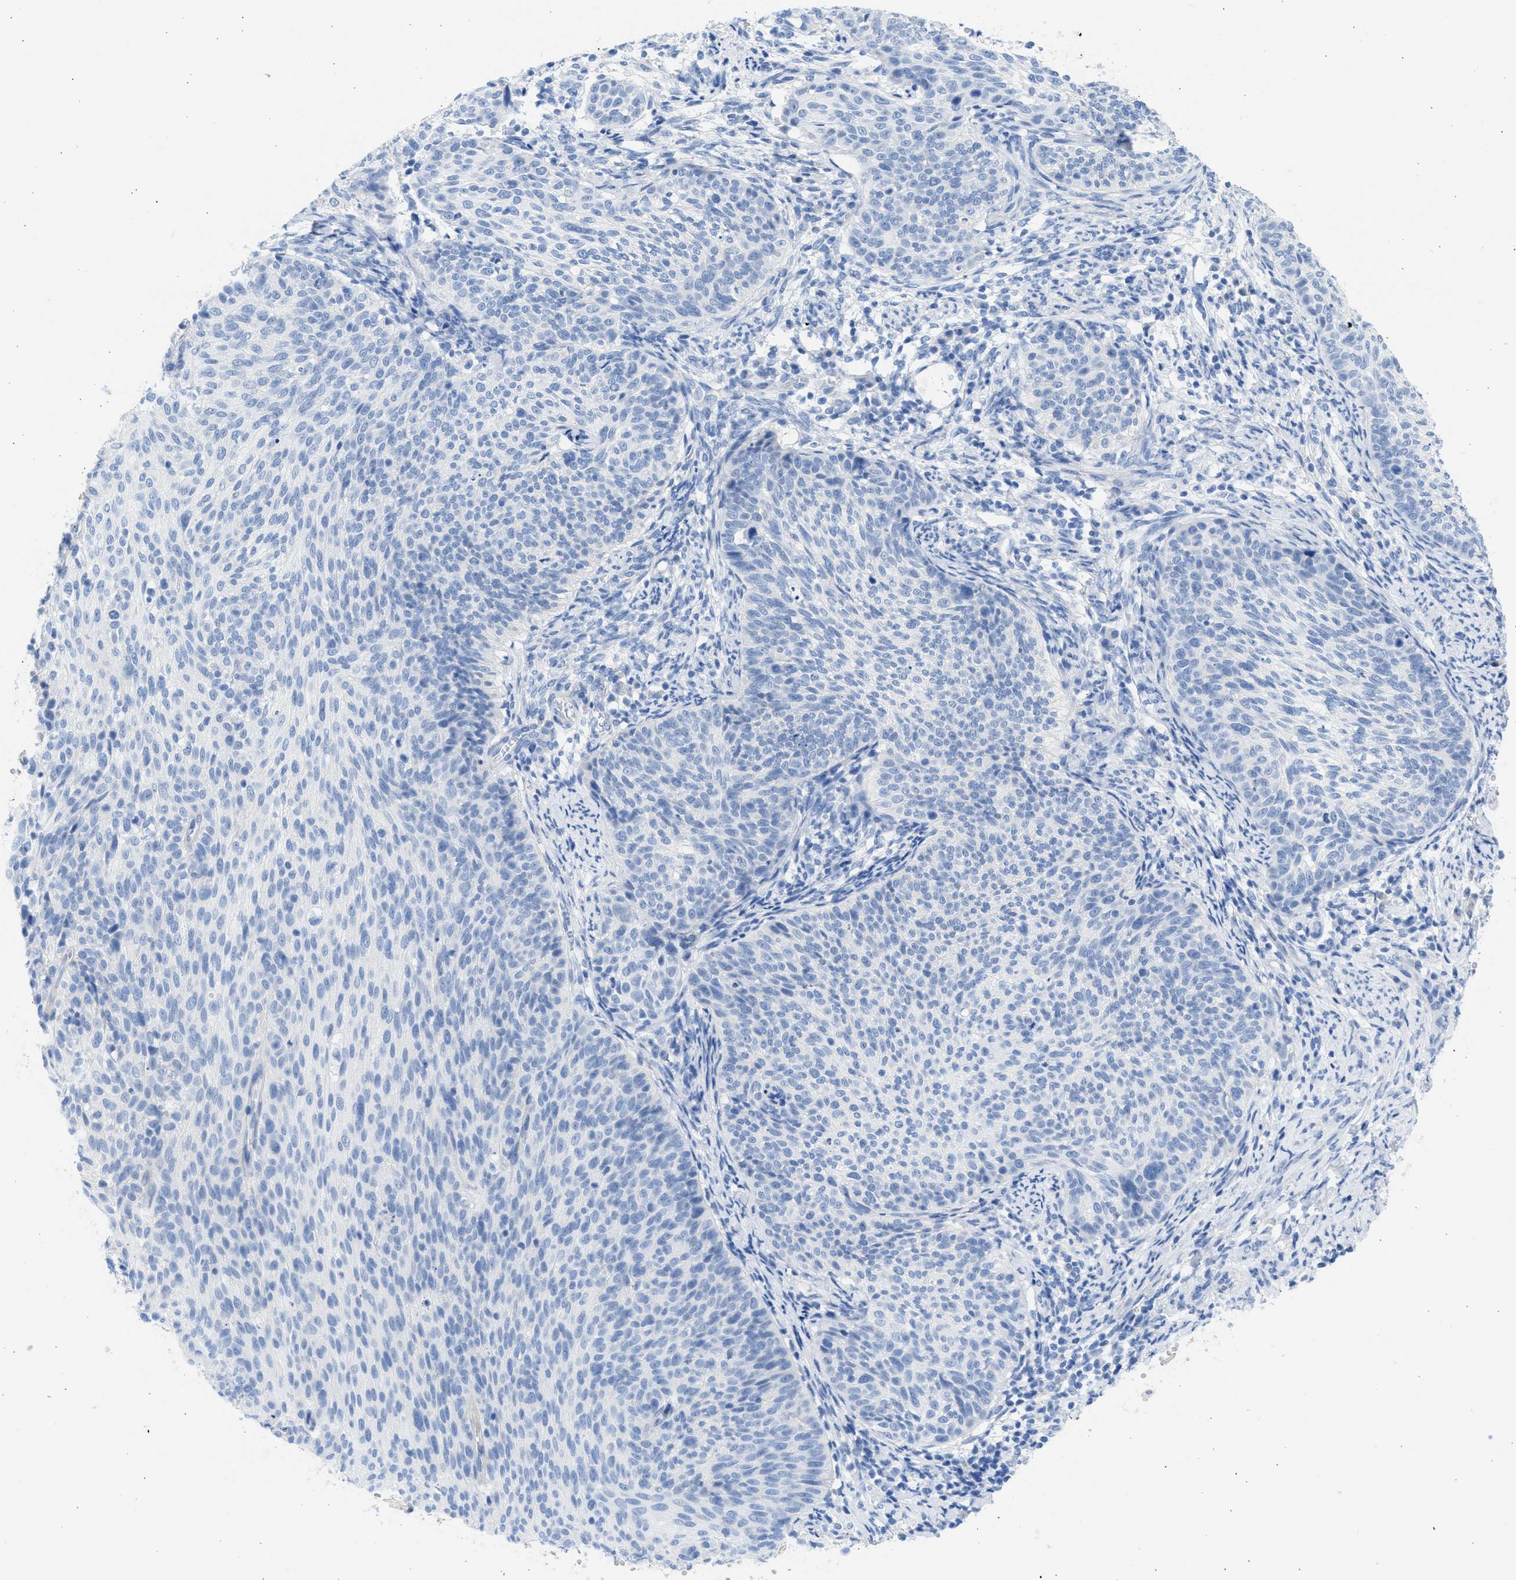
{"staining": {"intensity": "negative", "quantity": "none", "location": "none"}, "tissue": "cervical cancer", "cell_type": "Tumor cells", "image_type": "cancer", "snomed": [{"axis": "morphology", "description": "Squamous cell carcinoma, NOS"}, {"axis": "topography", "description": "Cervix"}], "caption": "A photomicrograph of cervical cancer stained for a protein shows no brown staining in tumor cells.", "gene": "SPATA3", "patient": {"sex": "female", "age": 70}}